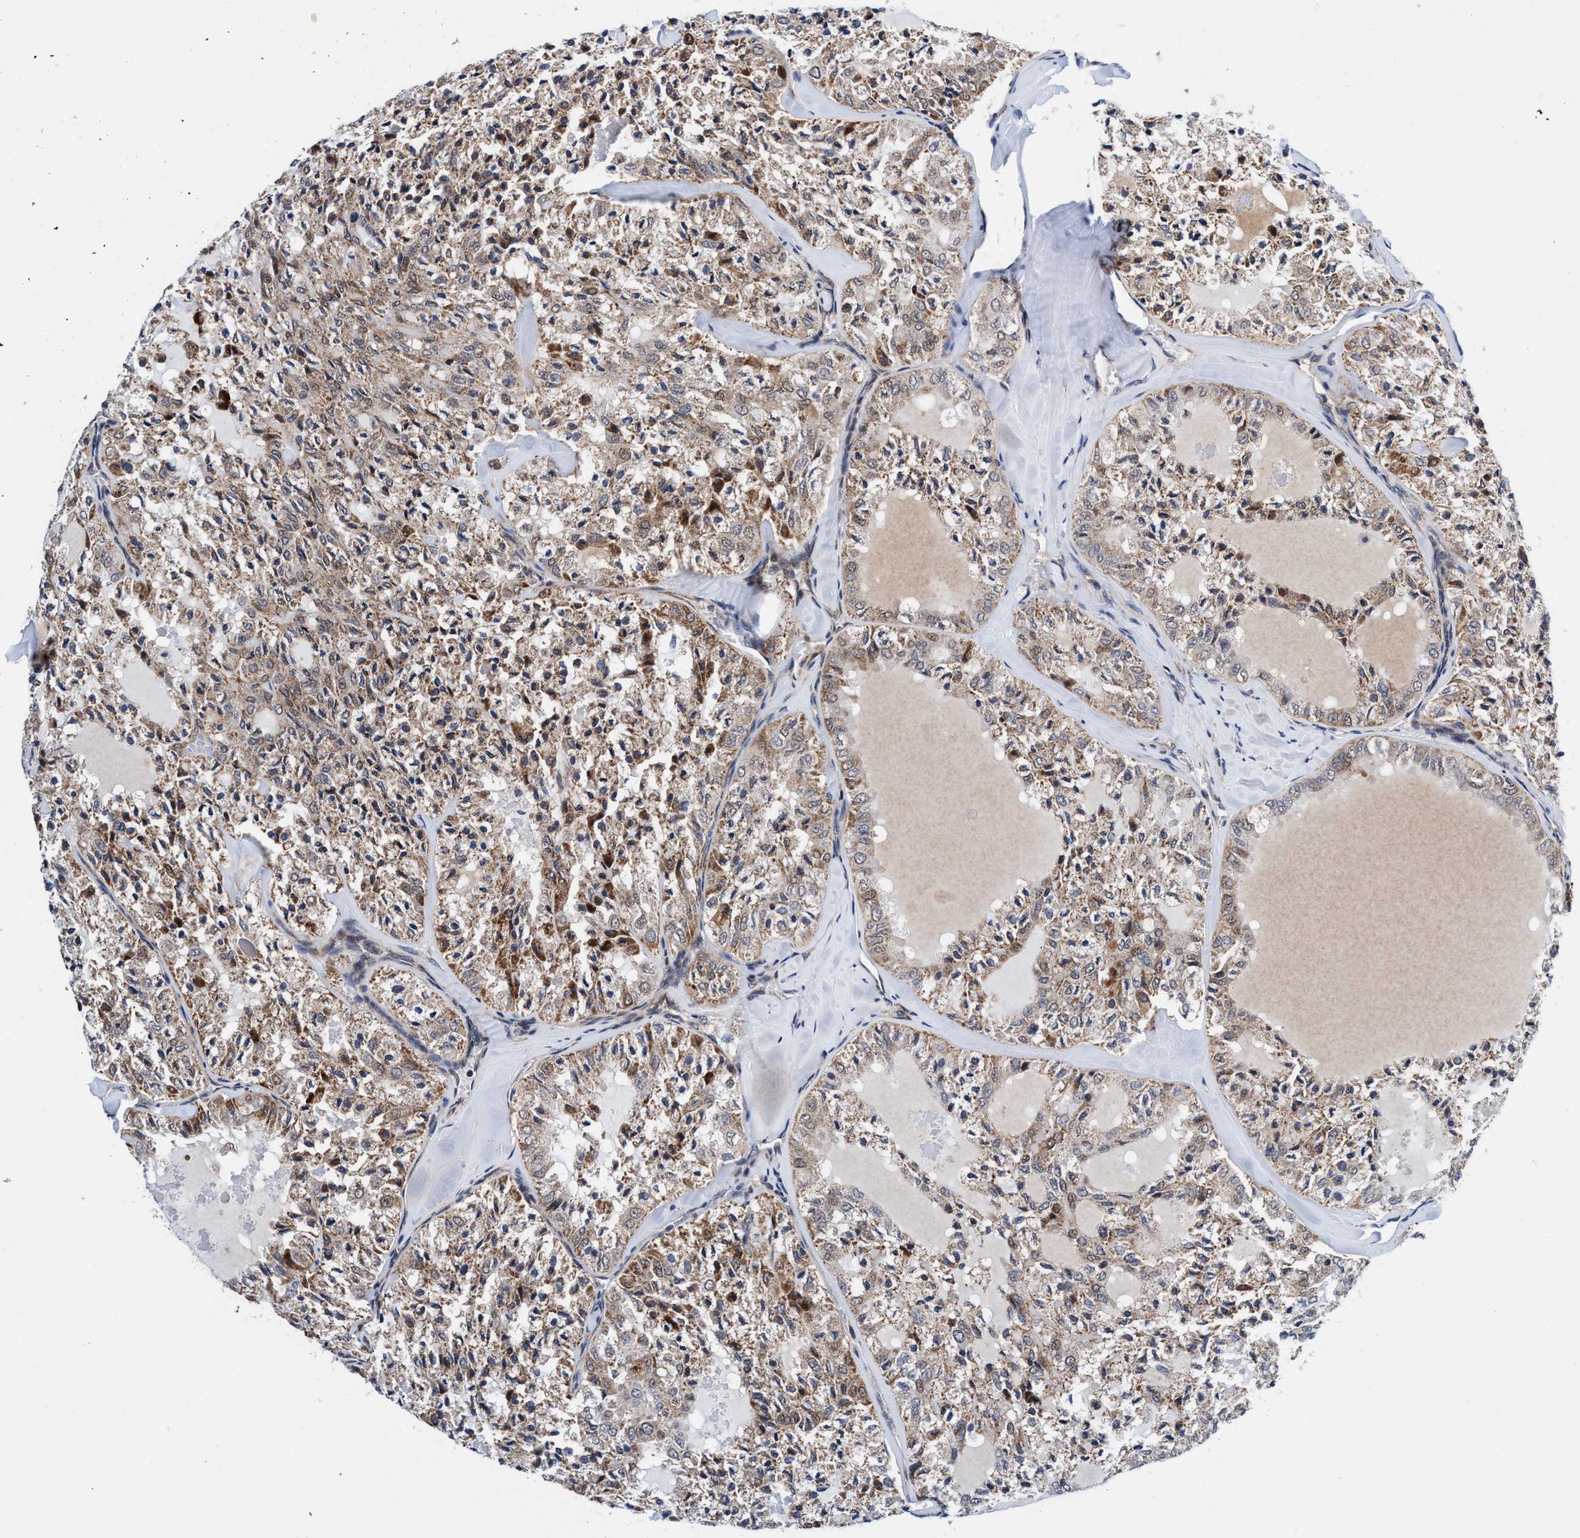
{"staining": {"intensity": "weak", "quantity": ">75%", "location": "cytoplasmic/membranous"}, "tissue": "thyroid cancer", "cell_type": "Tumor cells", "image_type": "cancer", "snomed": [{"axis": "morphology", "description": "Follicular adenoma carcinoma, NOS"}, {"axis": "topography", "description": "Thyroid gland"}], "caption": "Follicular adenoma carcinoma (thyroid) tissue exhibits weak cytoplasmic/membranous positivity in about >75% of tumor cells, visualized by immunohistochemistry.", "gene": "AGAP2", "patient": {"sex": "male", "age": 75}}